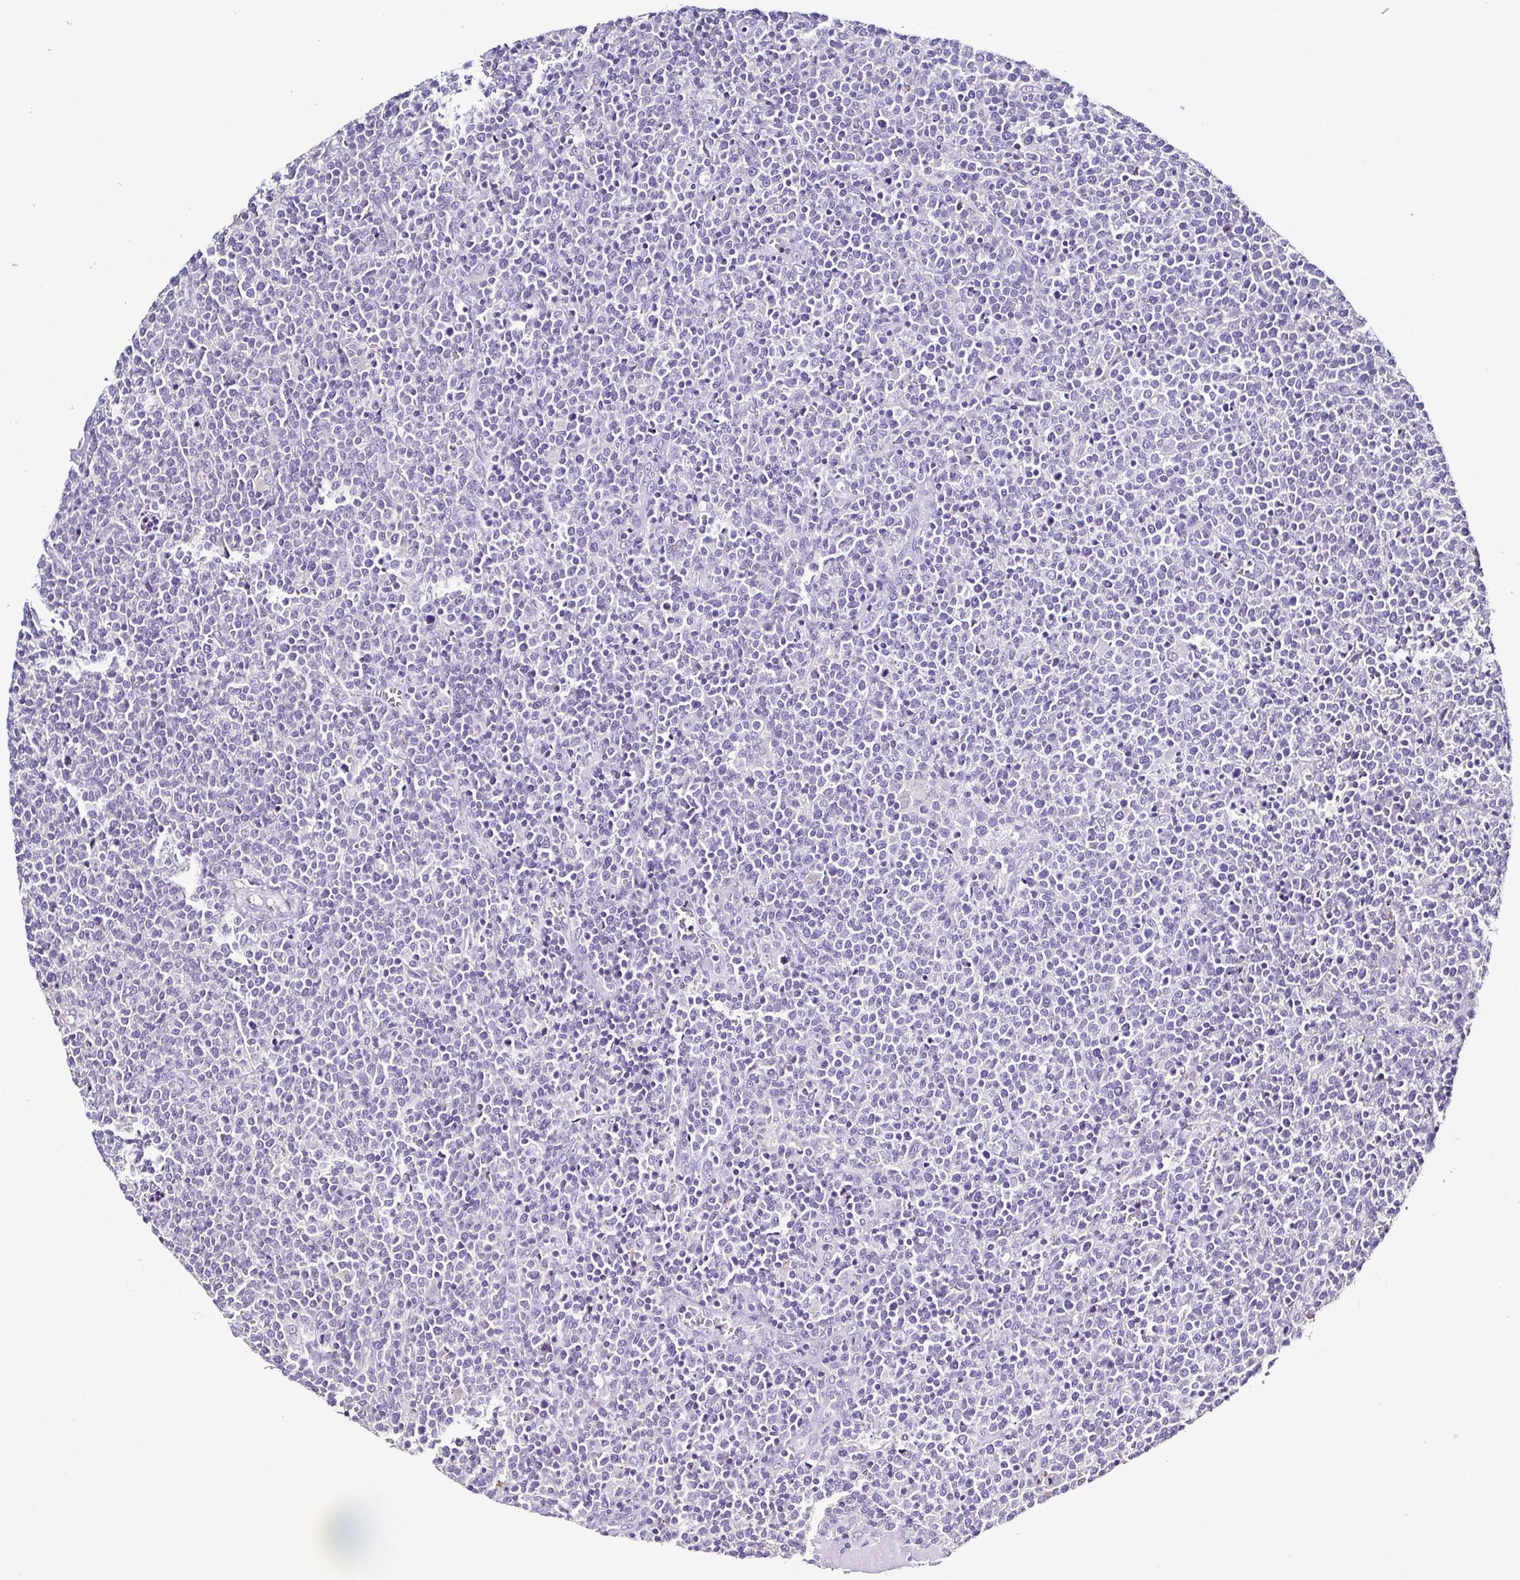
{"staining": {"intensity": "negative", "quantity": "none", "location": "none"}, "tissue": "lymphoma", "cell_type": "Tumor cells", "image_type": "cancer", "snomed": [{"axis": "morphology", "description": "Malignant lymphoma, non-Hodgkin's type, High grade"}, {"axis": "topography", "description": "Lymph node"}], "caption": "There is no significant positivity in tumor cells of lymphoma. Nuclei are stained in blue.", "gene": "TNNT2", "patient": {"sex": "male", "age": 61}}